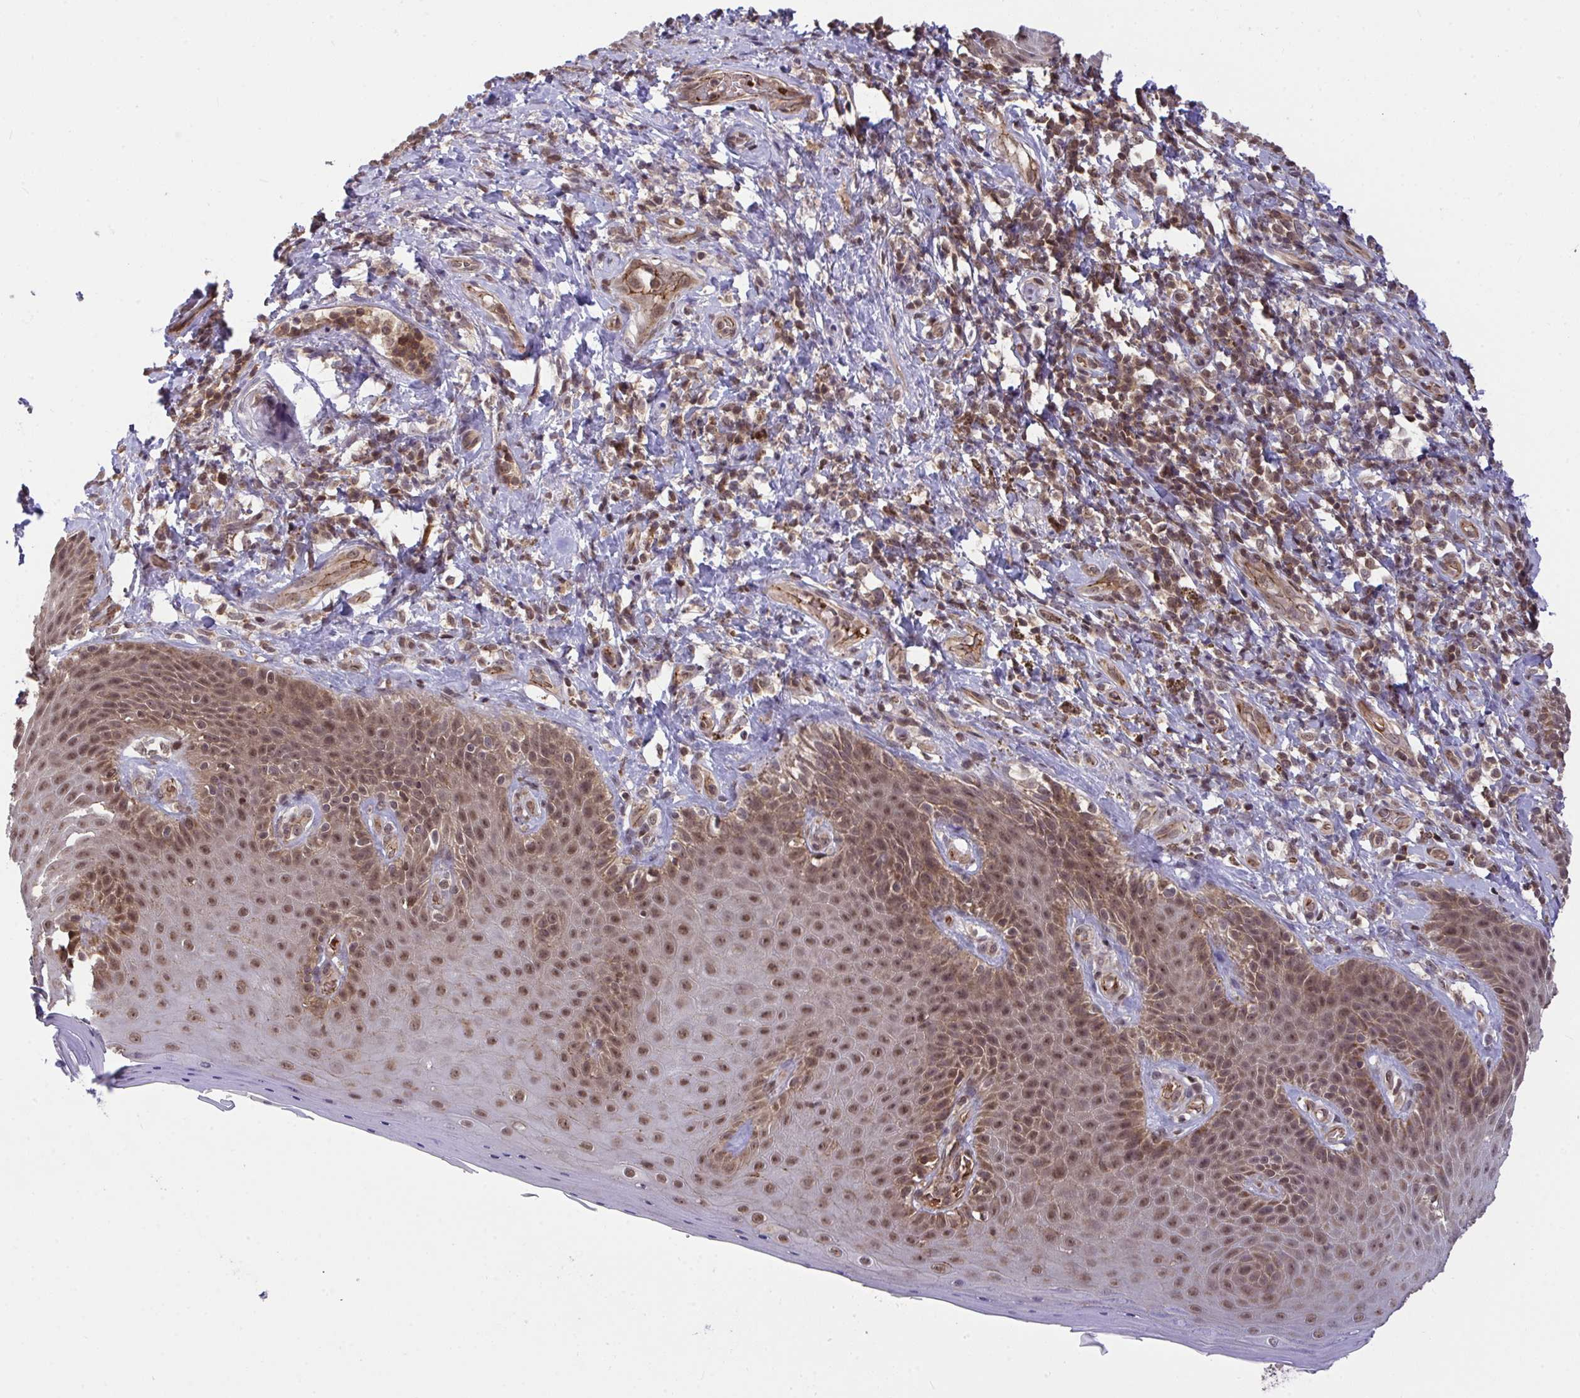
{"staining": {"intensity": "moderate", "quantity": ">75%", "location": "nuclear"}, "tissue": "skin", "cell_type": "Epidermal cells", "image_type": "normal", "snomed": [{"axis": "morphology", "description": "Normal tissue, NOS"}, {"axis": "topography", "description": "Anal"}, {"axis": "topography", "description": "Peripheral nerve tissue"}], "caption": "A micrograph of human skin stained for a protein exhibits moderate nuclear brown staining in epidermal cells. (DAB (3,3'-diaminobenzidine) = brown stain, brightfield microscopy at high magnification).", "gene": "PPP1CA", "patient": {"sex": "male", "age": 53}}